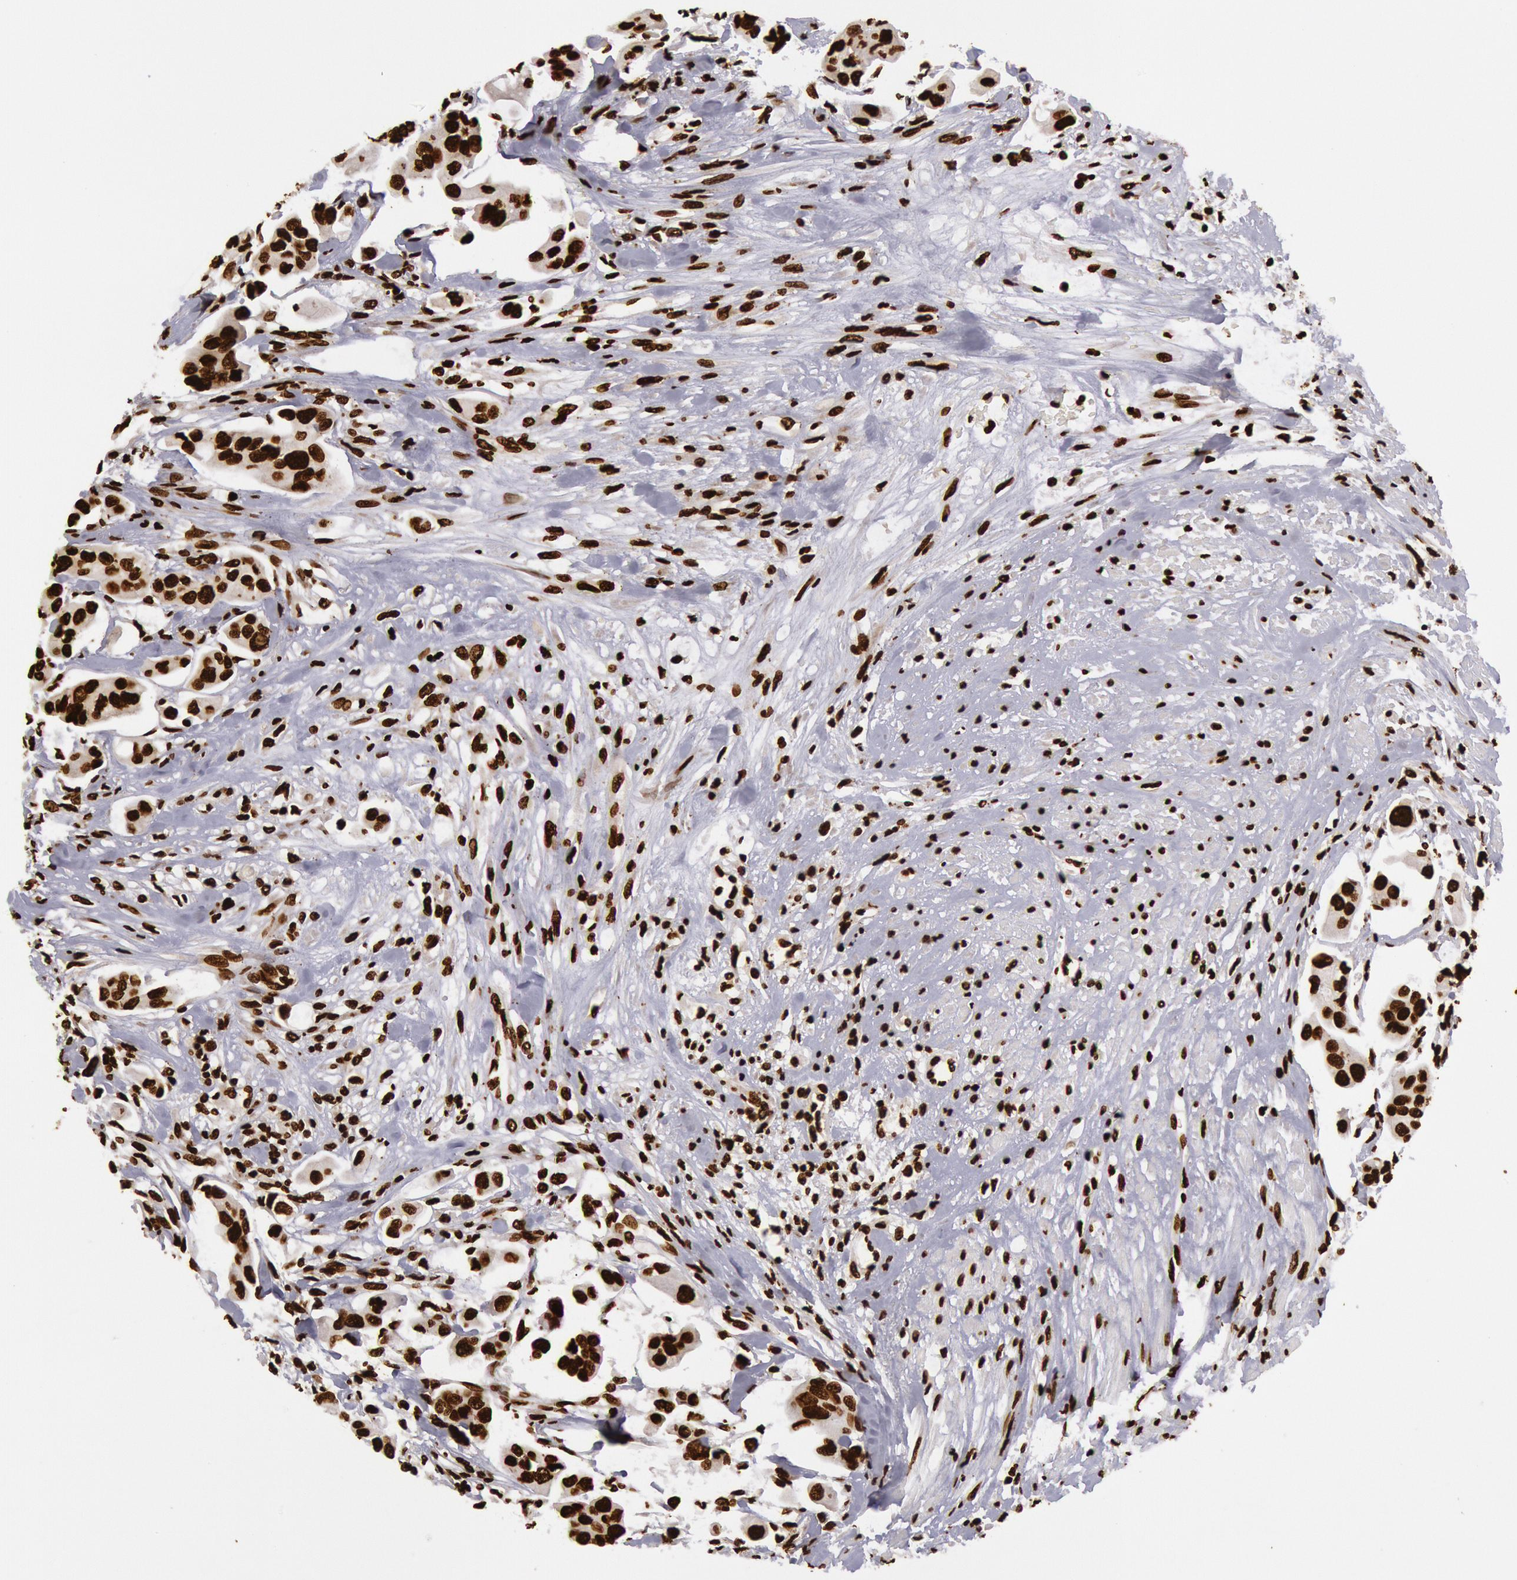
{"staining": {"intensity": "strong", "quantity": ">75%", "location": "nuclear"}, "tissue": "urothelial cancer", "cell_type": "Tumor cells", "image_type": "cancer", "snomed": [{"axis": "morphology", "description": "Adenocarcinoma, NOS"}, {"axis": "topography", "description": "Urinary bladder"}], "caption": "Immunohistochemistry (DAB) staining of human adenocarcinoma reveals strong nuclear protein expression in approximately >75% of tumor cells.", "gene": "H3-4", "patient": {"sex": "male", "age": 61}}